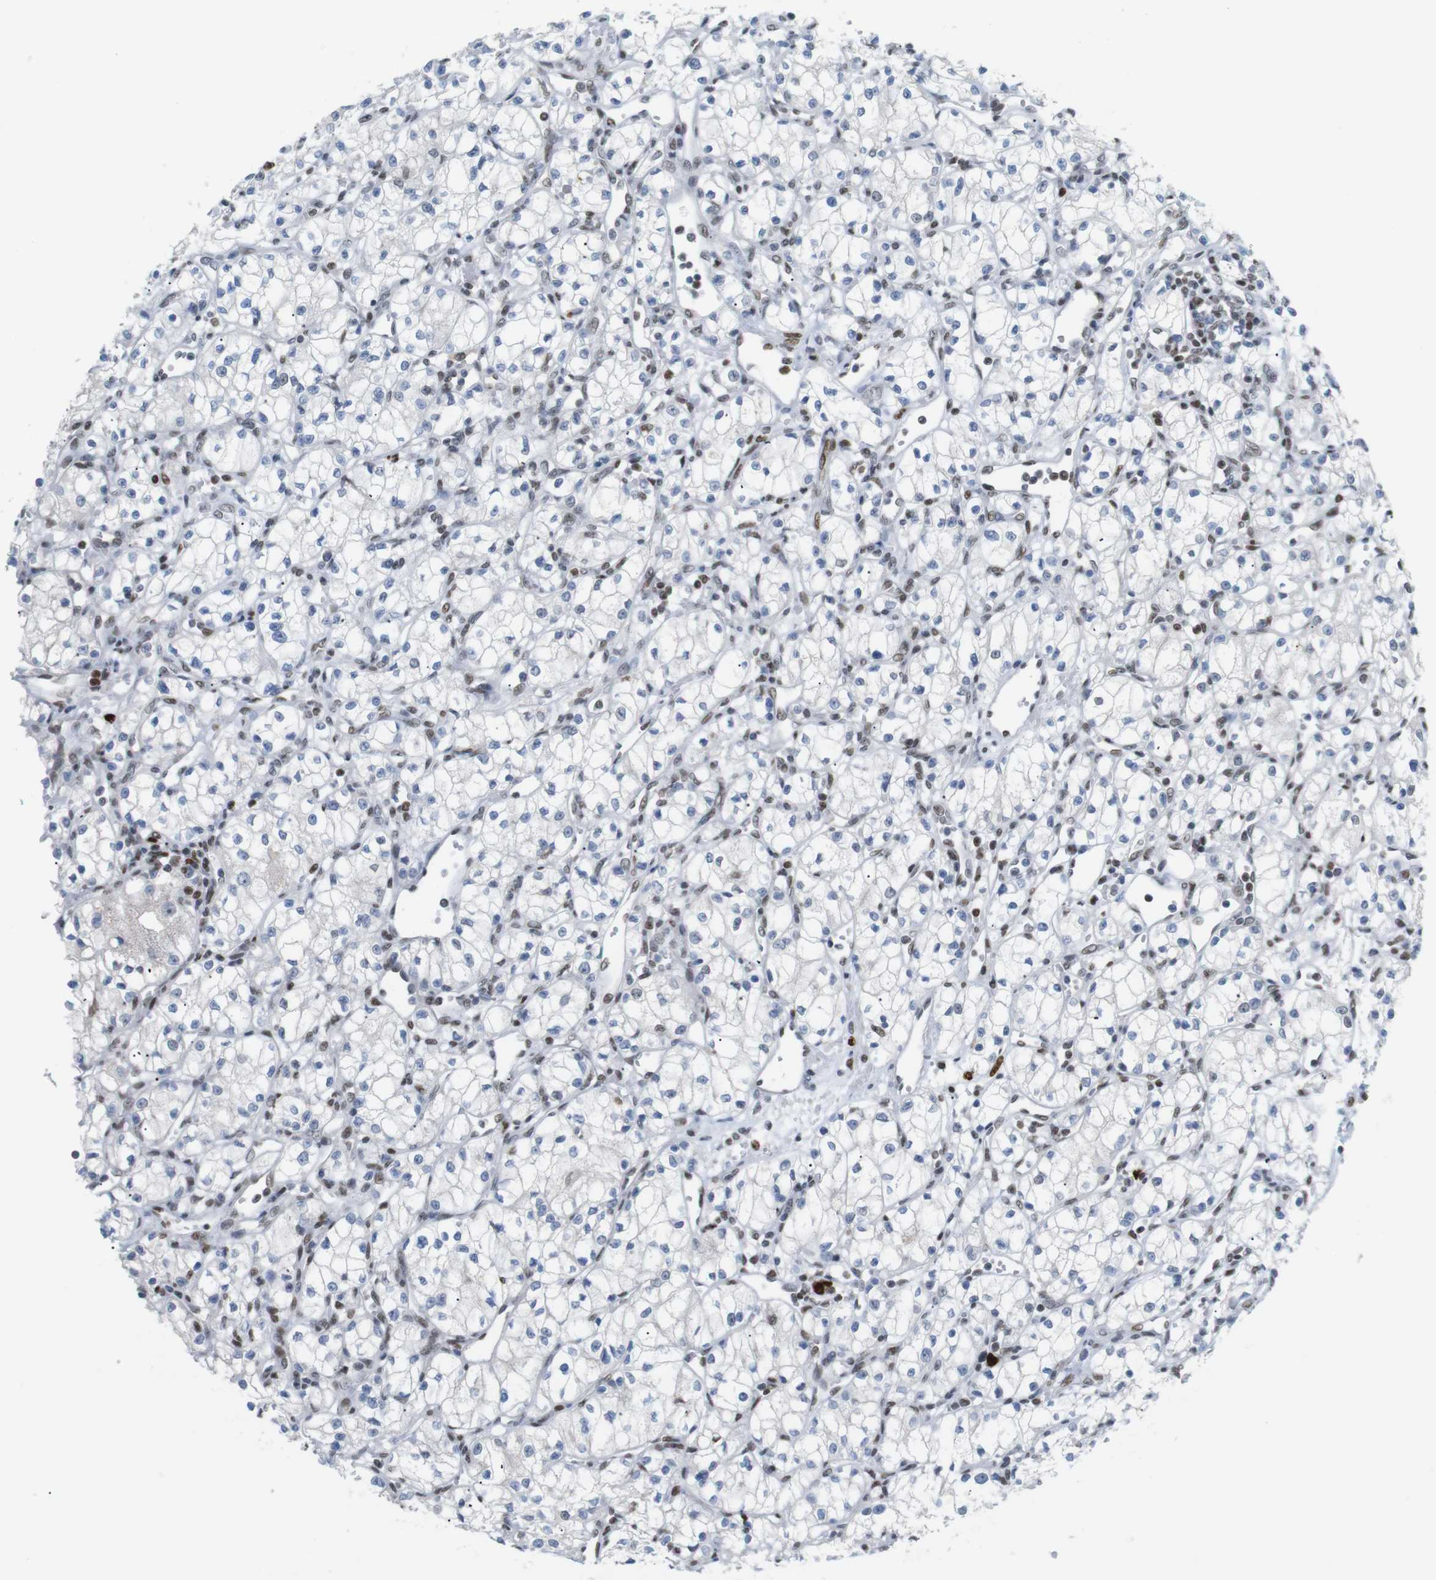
{"staining": {"intensity": "moderate", "quantity": "<25%", "location": "nuclear"}, "tissue": "renal cancer", "cell_type": "Tumor cells", "image_type": "cancer", "snomed": [{"axis": "morphology", "description": "Normal tissue, NOS"}, {"axis": "morphology", "description": "Adenocarcinoma, NOS"}, {"axis": "topography", "description": "Kidney"}], "caption": "About <25% of tumor cells in human renal adenocarcinoma exhibit moderate nuclear protein positivity as visualized by brown immunohistochemical staining.", "gene": "RIOX2", "patient": {"sex": "male", "age": 59}}